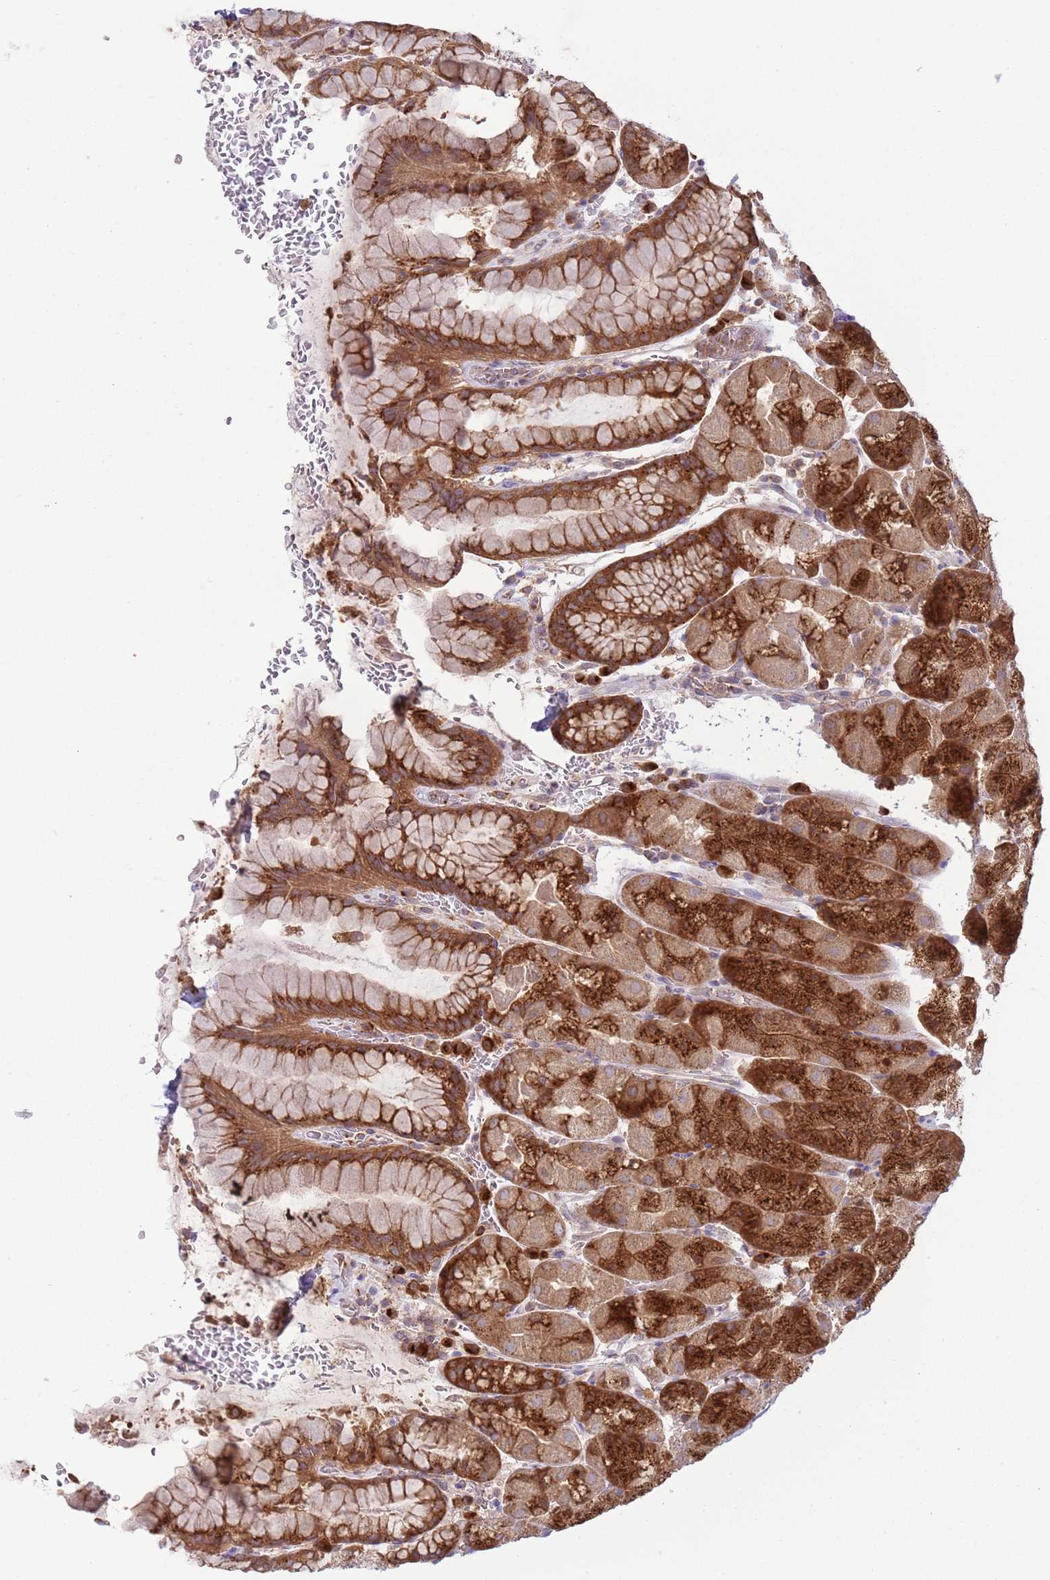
{"staining": {"intensity": "strong", "quantity": ">75%", "location": "cytoplasmic/membranous"}, "tissue": "stomach", "cell_type": "Glandular cells", "image_type": "normal", "snomed": [{"axis": "morphology", "description": "Normal tissue, NOS"}, {"axis": "topography", "description": "Stomach, upper"}, {"axis": "topography", "description": "Stomach, lower"}], "caption": "This histopathology image demonstrates immunohistochemistry (IHC) staining of benign human stomach, with high strong cytoplasmic/membranous positivity in approximately >75% of glandular cells.", "gene": "COPE", "patient": {"sex": "male", "age": 67}}